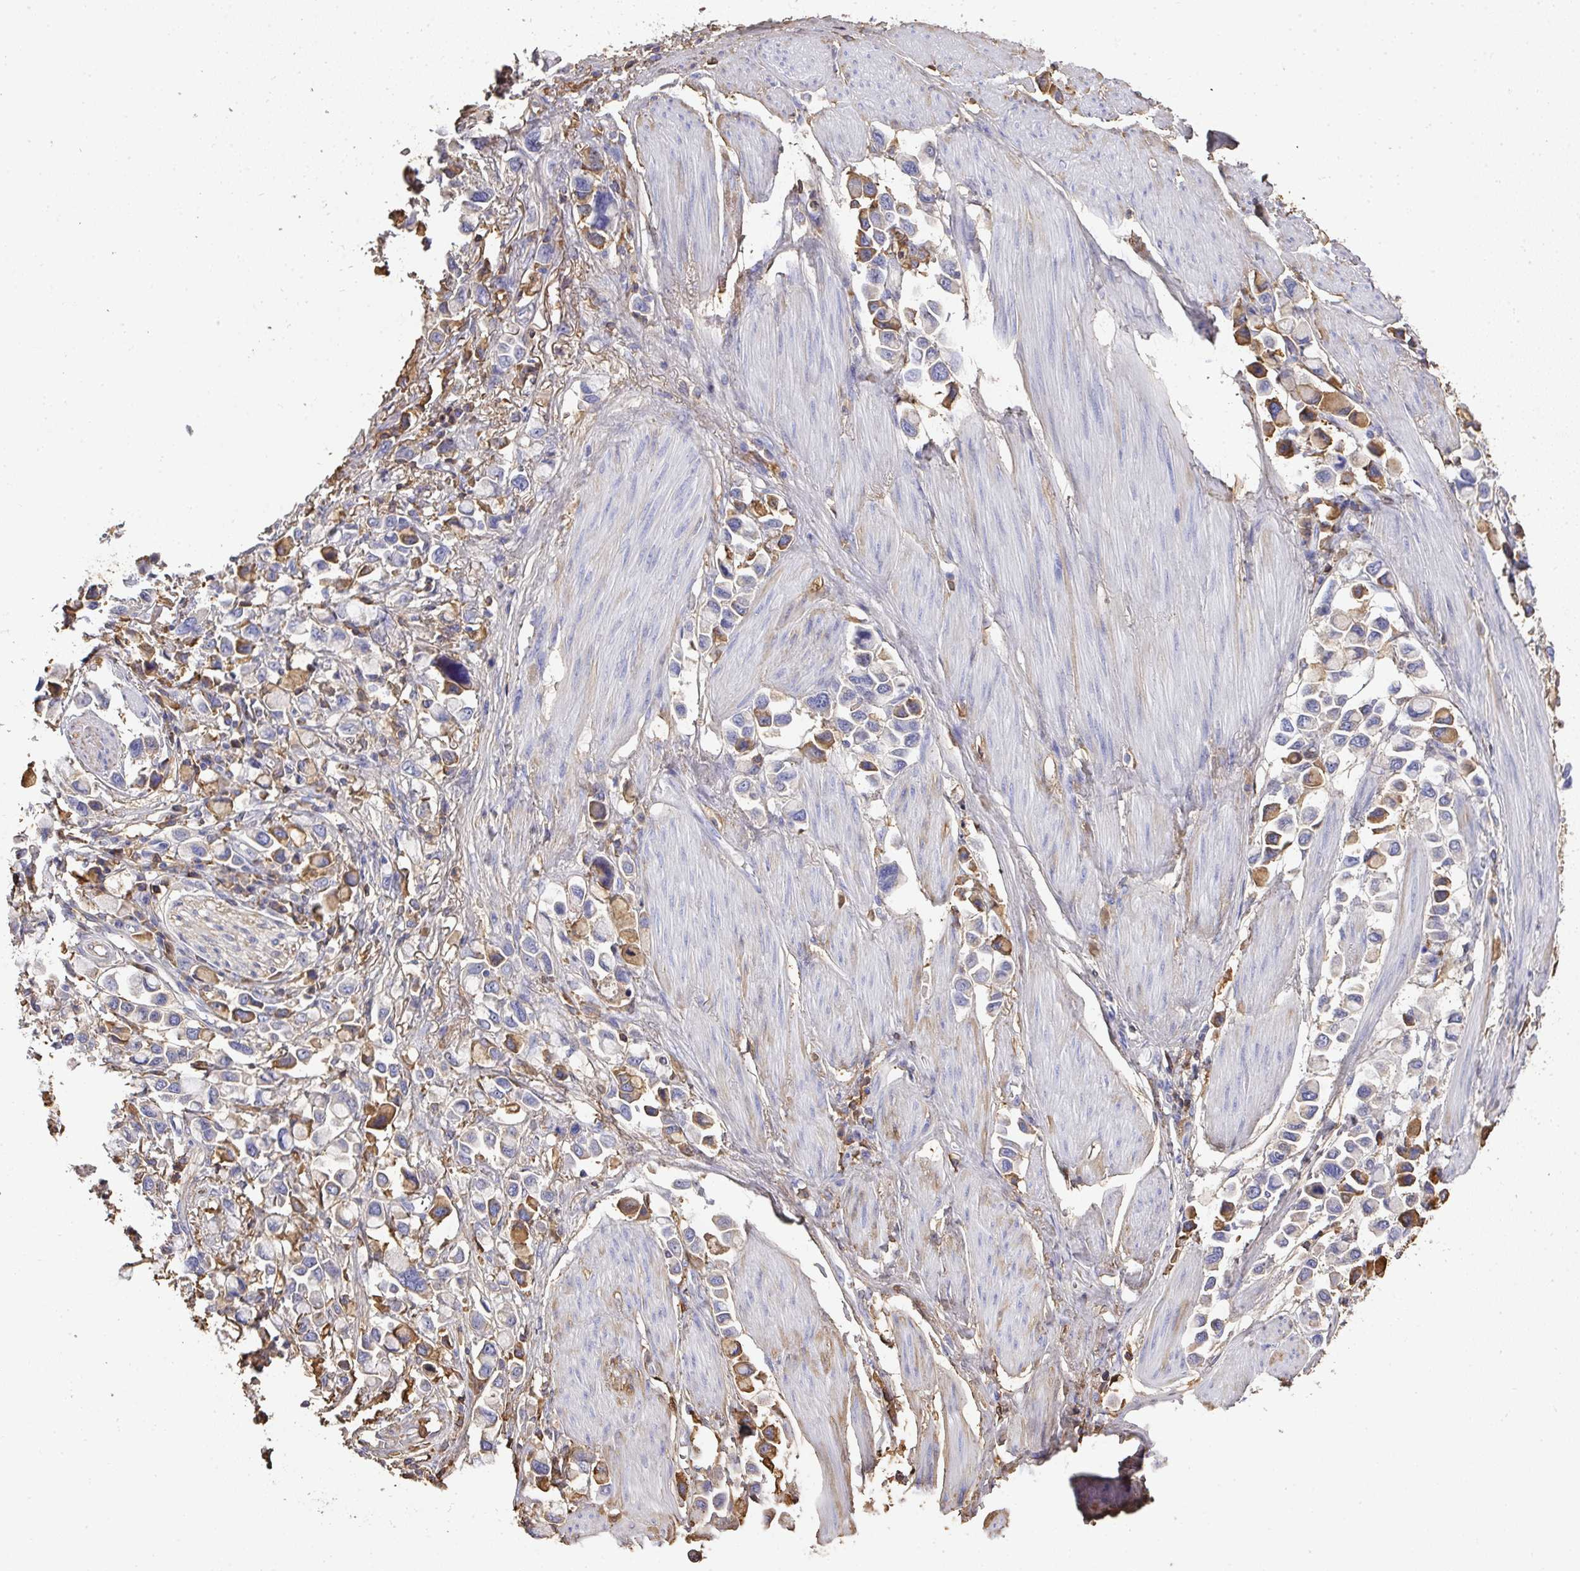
{"staining": {"intensity": "moderate", "quantity": "<25%", "location": "cytoplasmic/membranous"}, "tissue": "stomach cancer", "cell_type": "Tumor cells", "image_type": "cancer", "snomed": [{"axis": "morphology", "description": "Adenocarcinoma, NOS"}, {"axis": "topography", "description": "Stomach"}], "caption": "A high-resolution image shows immunohistochemistry staining of stomach adenocarcinoma, which displays moderate cytoplasmic/membranous expression in about <25% of tumor cells.", "gene": "ALB", "patient": {"sex": "female", "age": 81}}